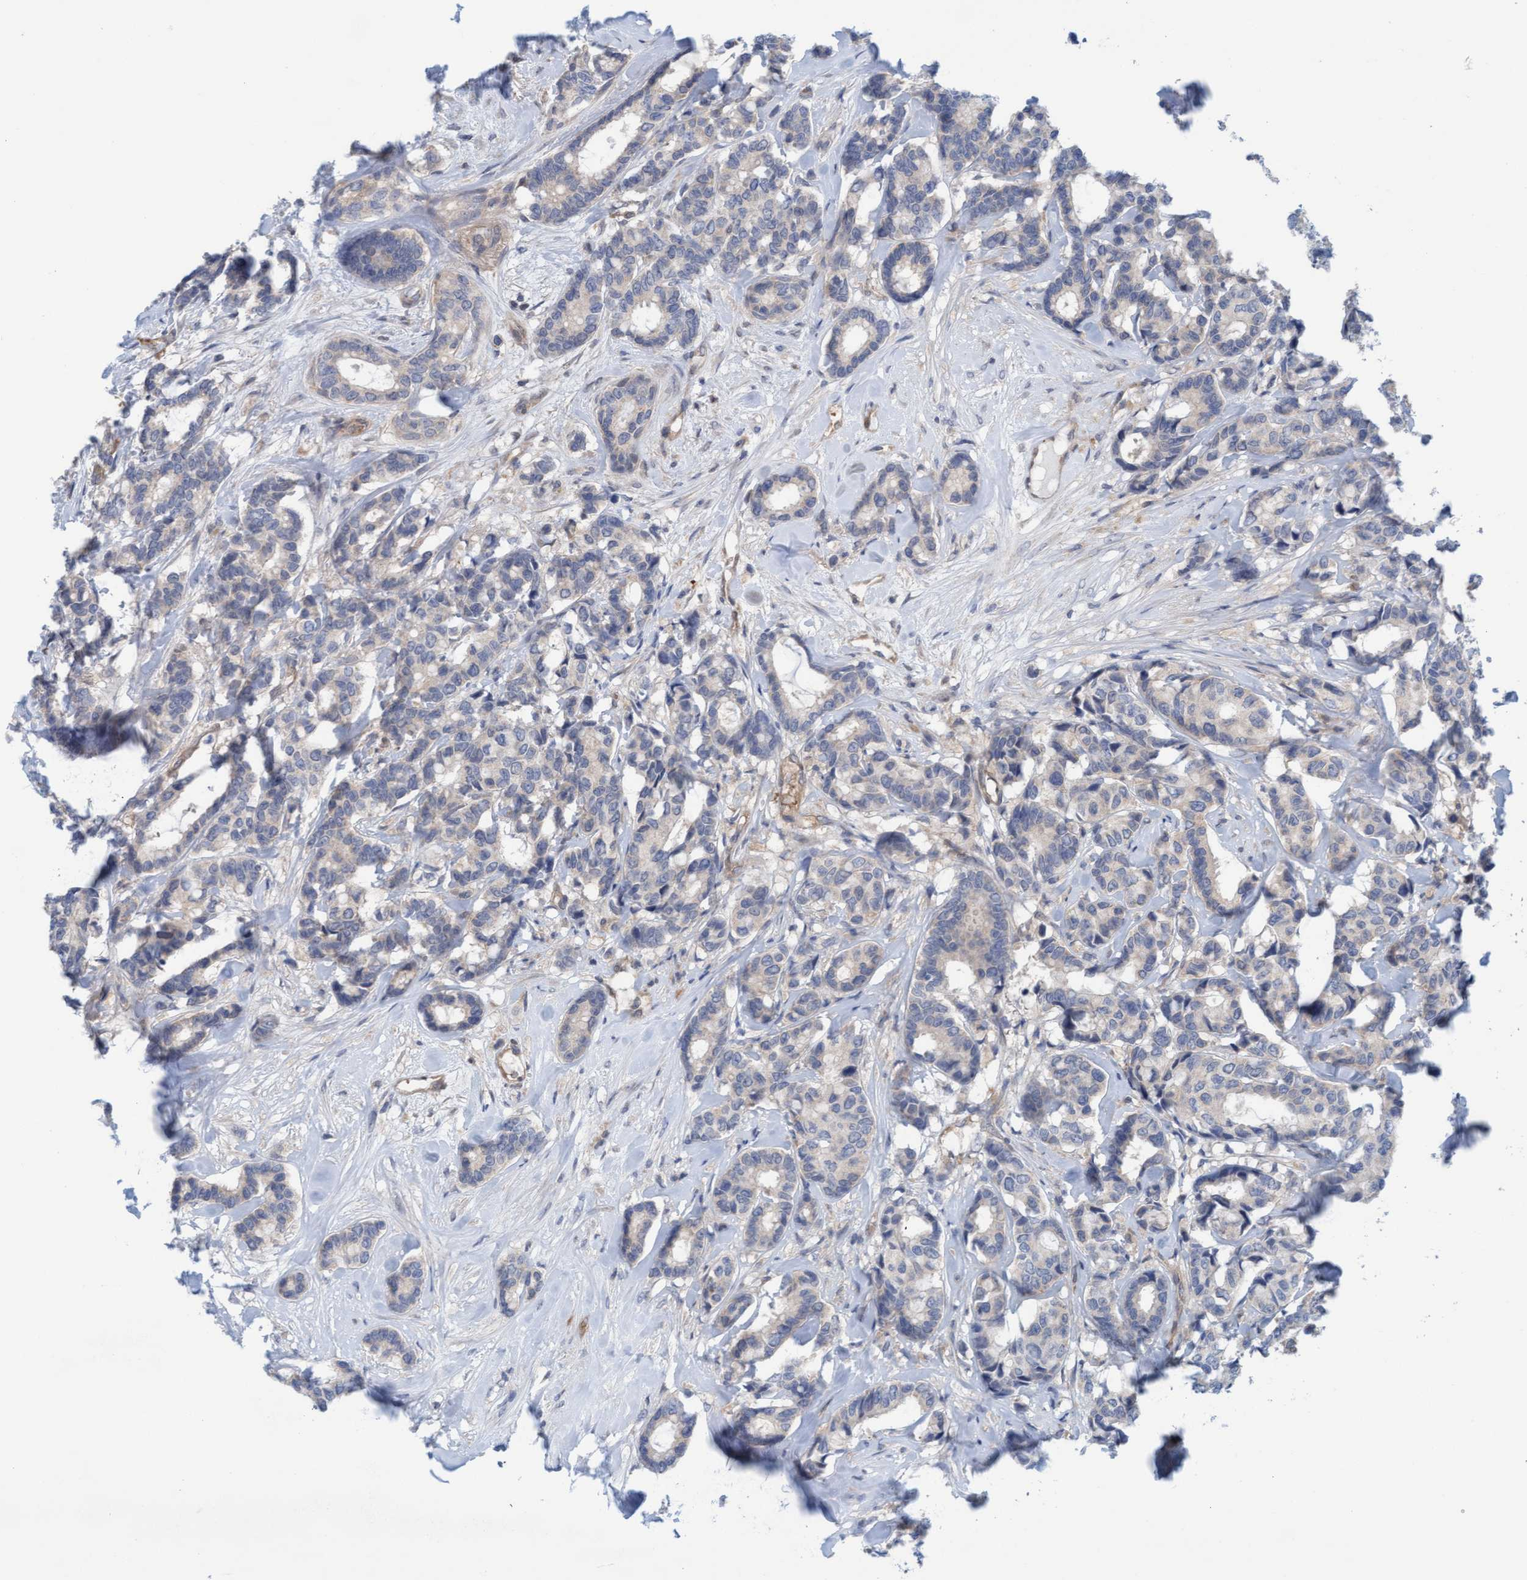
{"staining": {"intensity": "negative", "quantity": "none", "location": "none"}, "tissue": "breast cancer", "cell_type": "Tumor cells", "image_type": "cancer", "snomed": [{"axis": "morphology", "description": "Duct carcinoma"}, {"axis": "topography", "description": "Breast"}], "caption": "DAB immunohistochemical staining of human invasive ductal carcinoma (breast) shows no significant expression in tumor cells.", "gene": "KLHL25", "patient": {"sex": "female", "age": 87}}